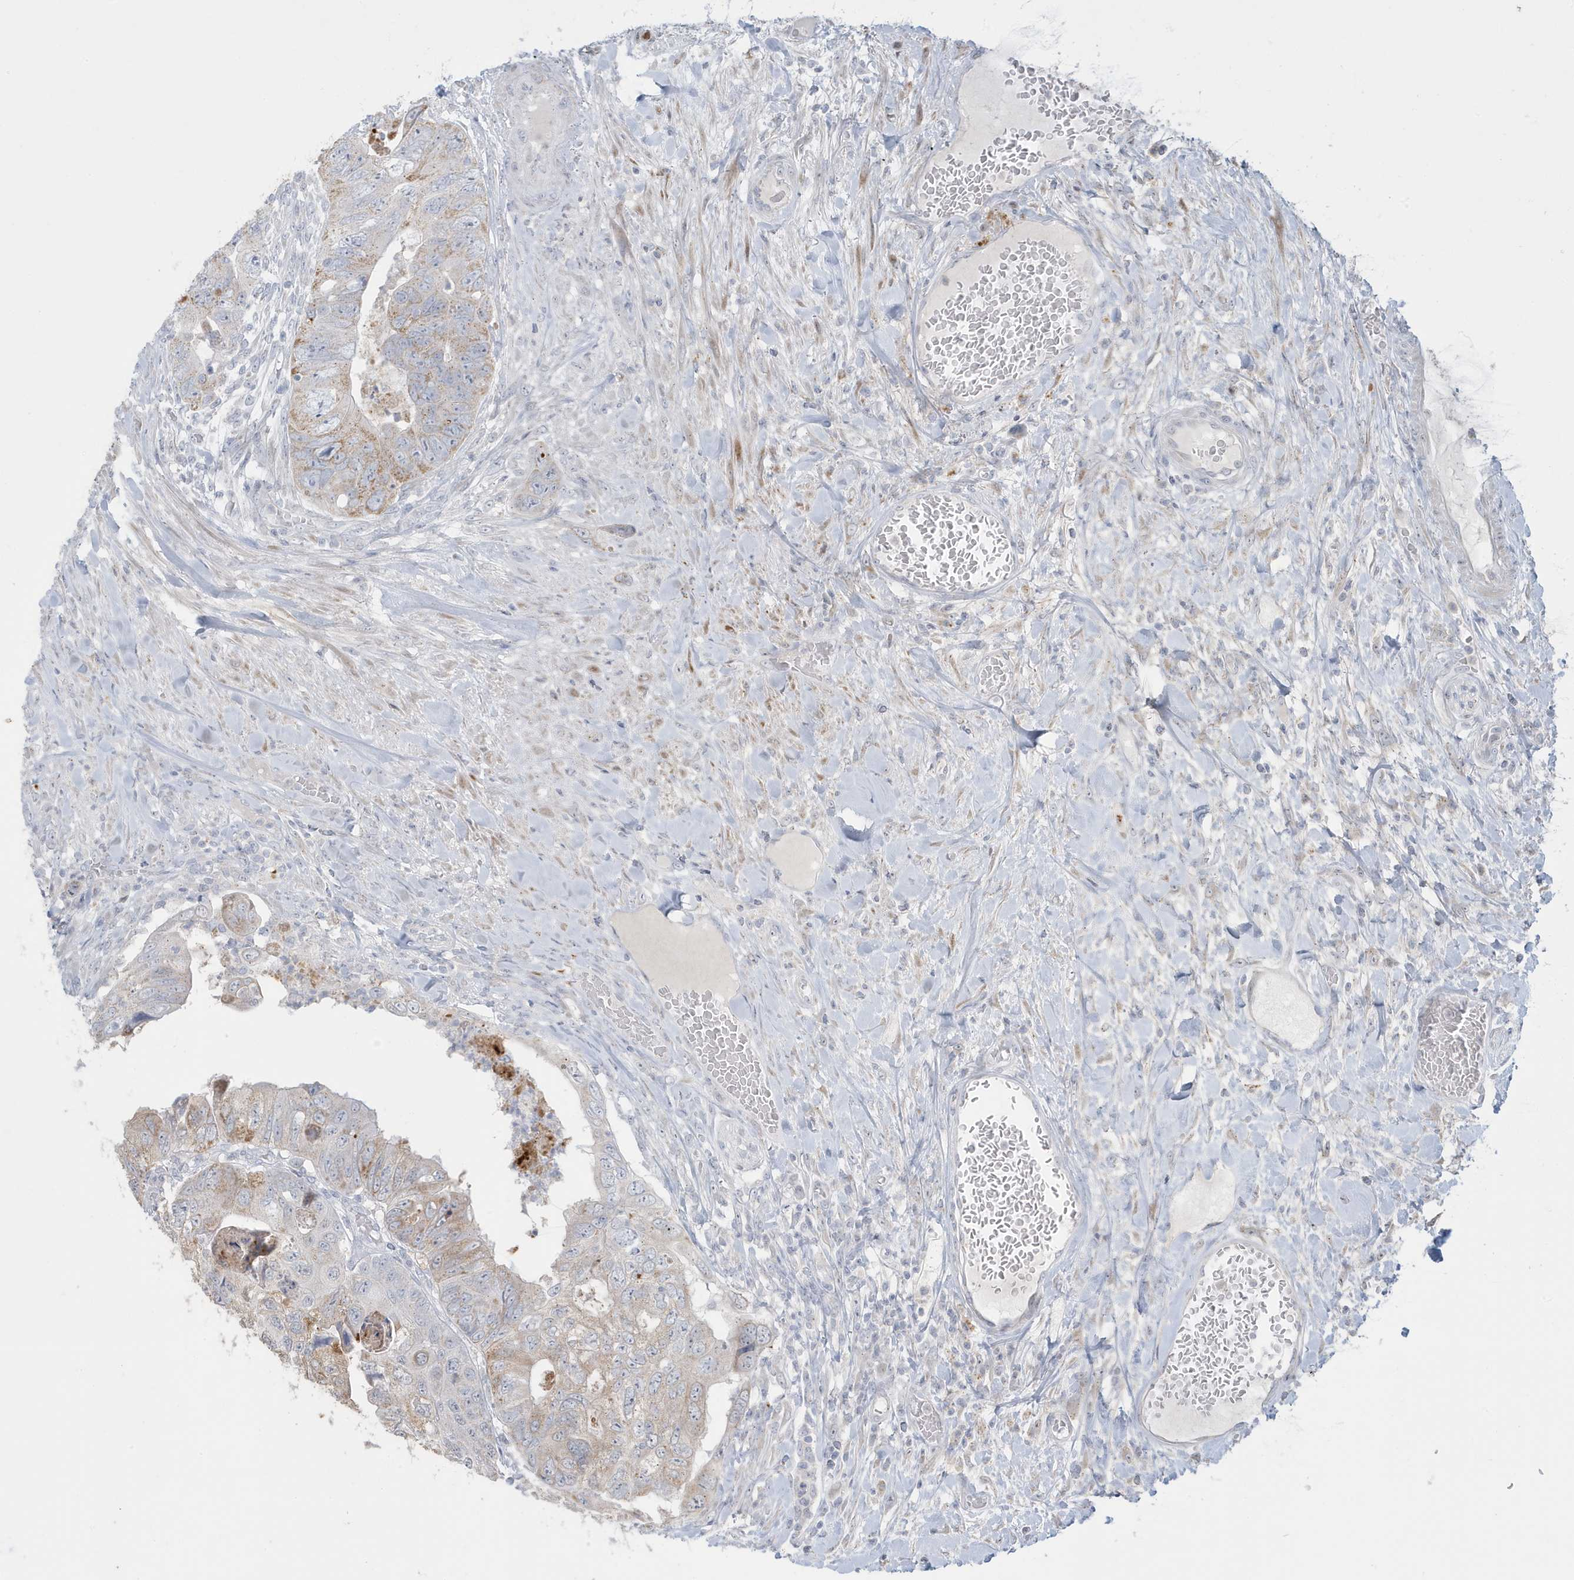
{"staining": {"intensity": "weak", "quantity": "<25%", "location": "cytoplasmic/membranous"}, "tissue": "colorectal cancer", "cell_type": "Tumor cells", "image_type": "cancer", "snomed": [{"axis": "morphology", "description": "Adenocarcinoma, NOS"}, {"axis": "topography", "description": "Rectum"}], "caption": "A high-resolution micrograph shows IHC staining of colorectal cancer, which demonstrates no significant expression in tumor cells.", "gene": "FNDC1", "patient": {"sex": "male", "age": 63}}